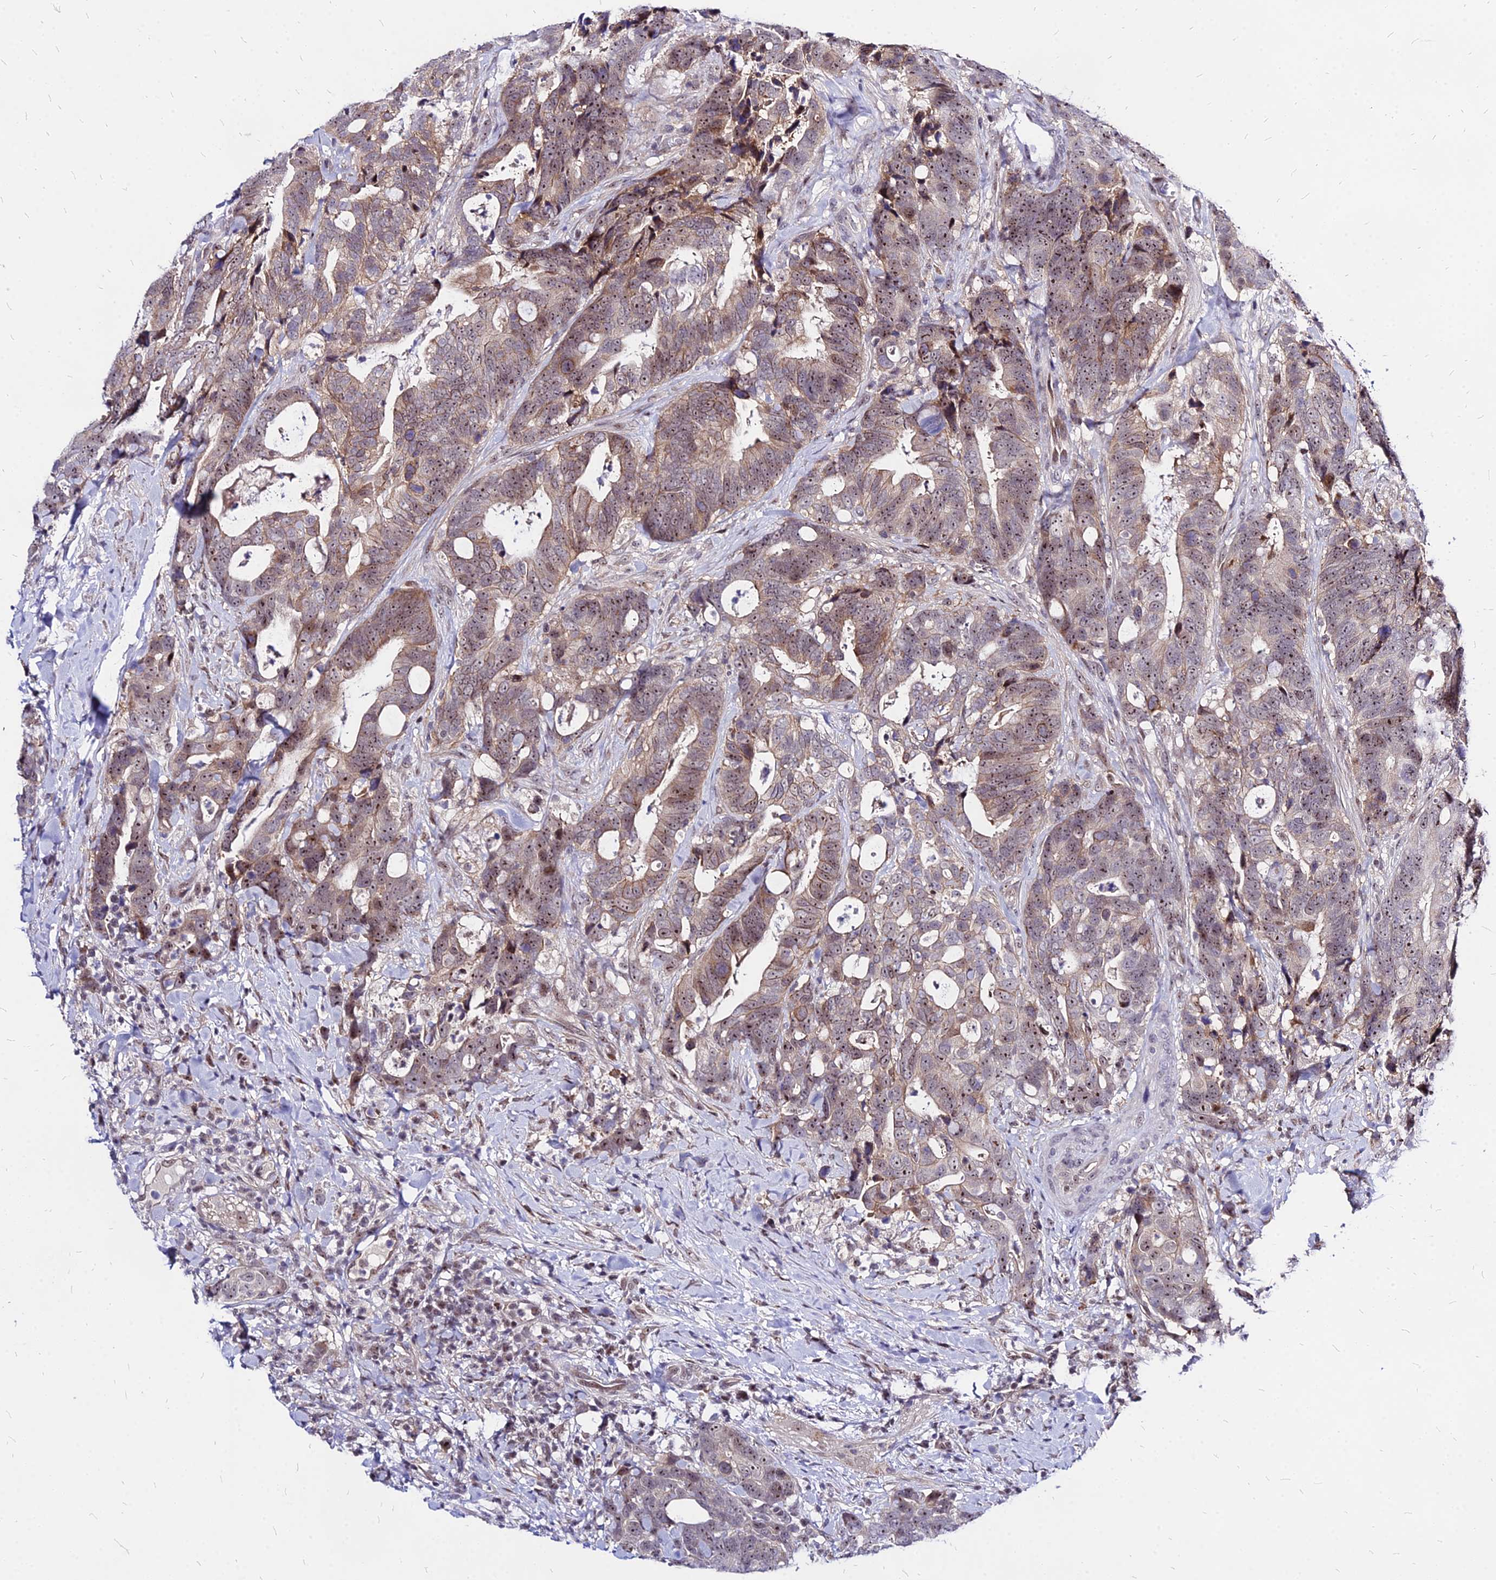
{"staining": {"intensity": "moderate", "quantity": ">75%", "location": "nuclear"}, "tissue": "colorectal cancer", "cell_type": "Tumor cells", "image_type": "cancer", "snomed": [{"axis": "morphology", "description": "Adenocarcinoma, NOS"}, {"axis": "topography", "description": "Colon"}], "caption": "The immunohistochemical stain shows moderate nuclear expression in tumor cells of colorectal cancer tissue. (brown staining indicates protein expression, while blue staining denotes nuclei).", "gene": "DDX55", "patient": {"sex": "female", "age": 82}}